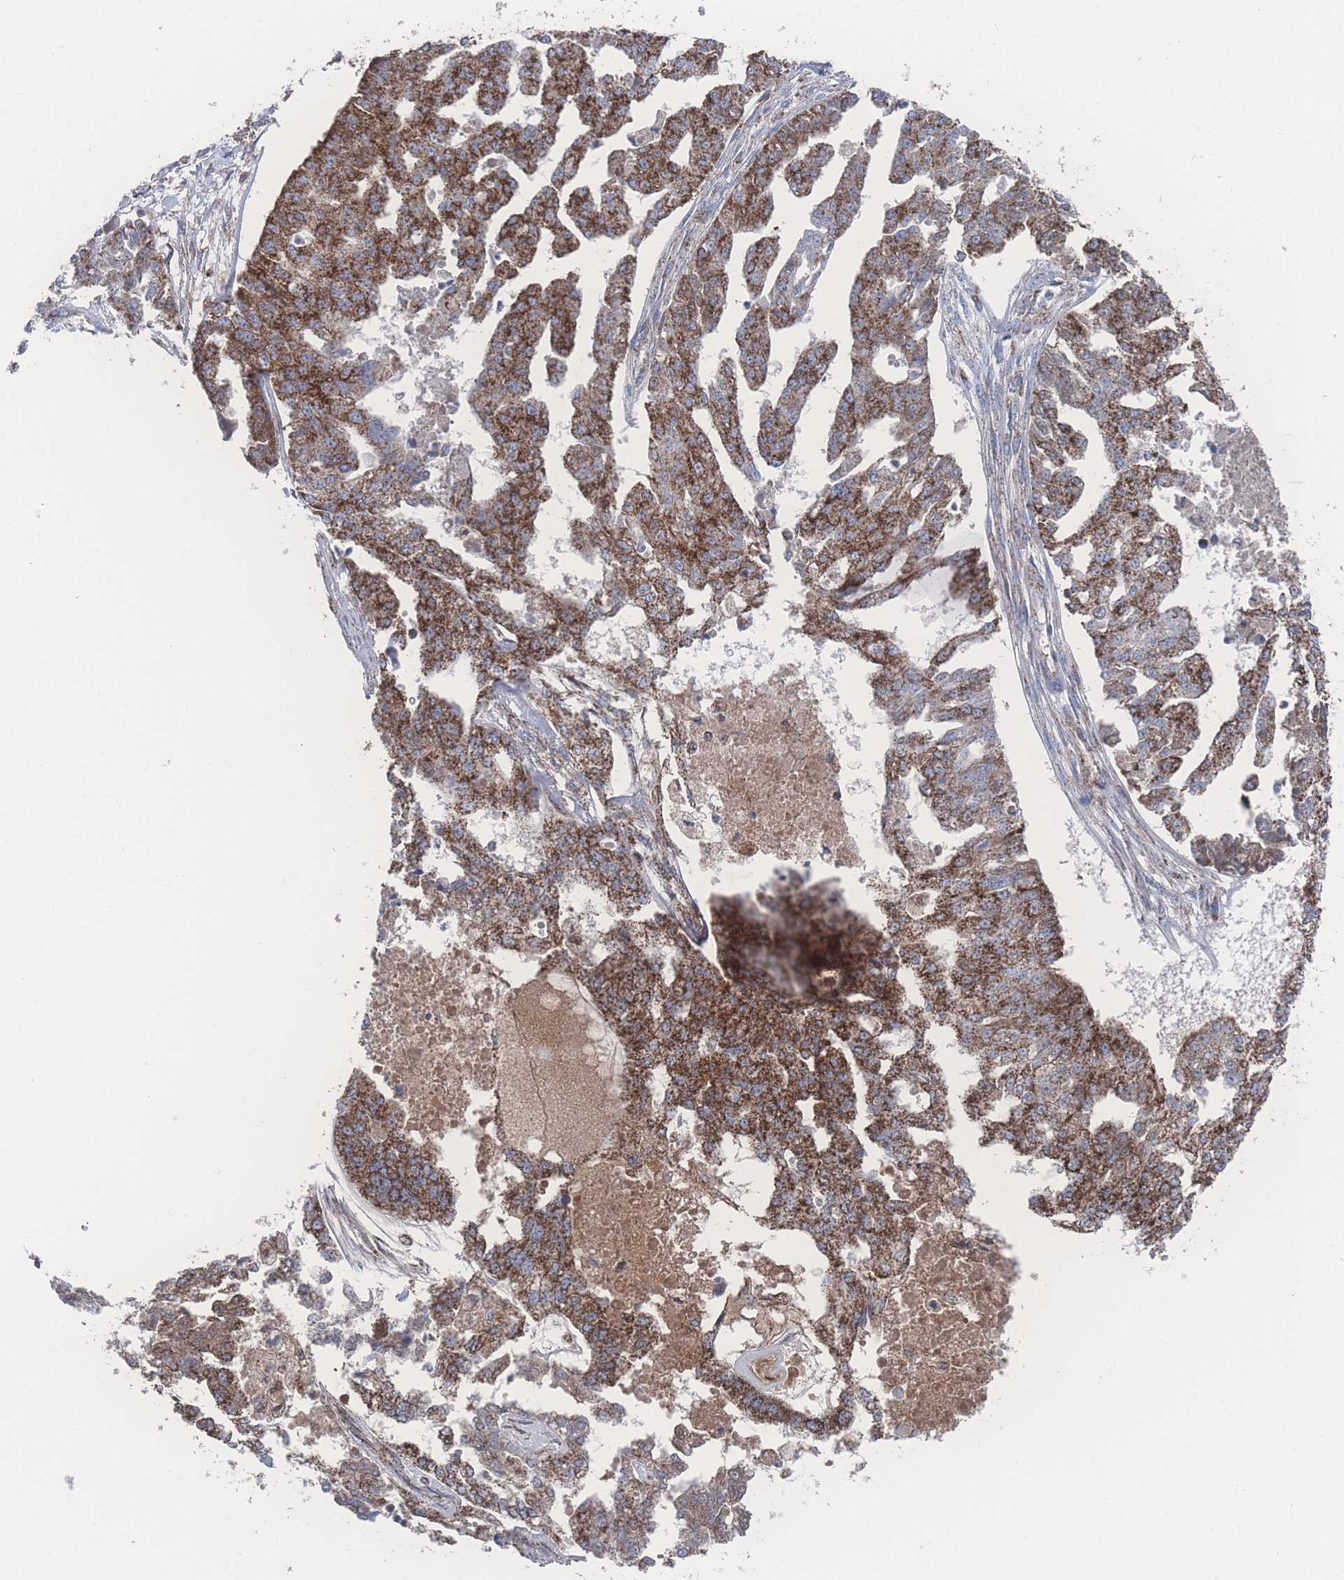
{"staining": {"intensity": "strong", "quantity": ">75%", "location": "cytoplasmic/membranous"}, "tissue": "ovarian cancer", "cell_type": "Tumor cells", "image_type": "cancer", "snomed": [{"axis": "morphology", "description": "Cystadenocarcinoma, serous, NOS"}, {"axis": "topography", "description": "Ovary"}], "caption": "Protein expression analysis of human ovarian serous cystadenocarcinoma reveals strong cytoplasmic/membranous expression in about >75% of tumor cells.", "gene": "PEX14", "patient": {"sex": "female", "age": 58}}